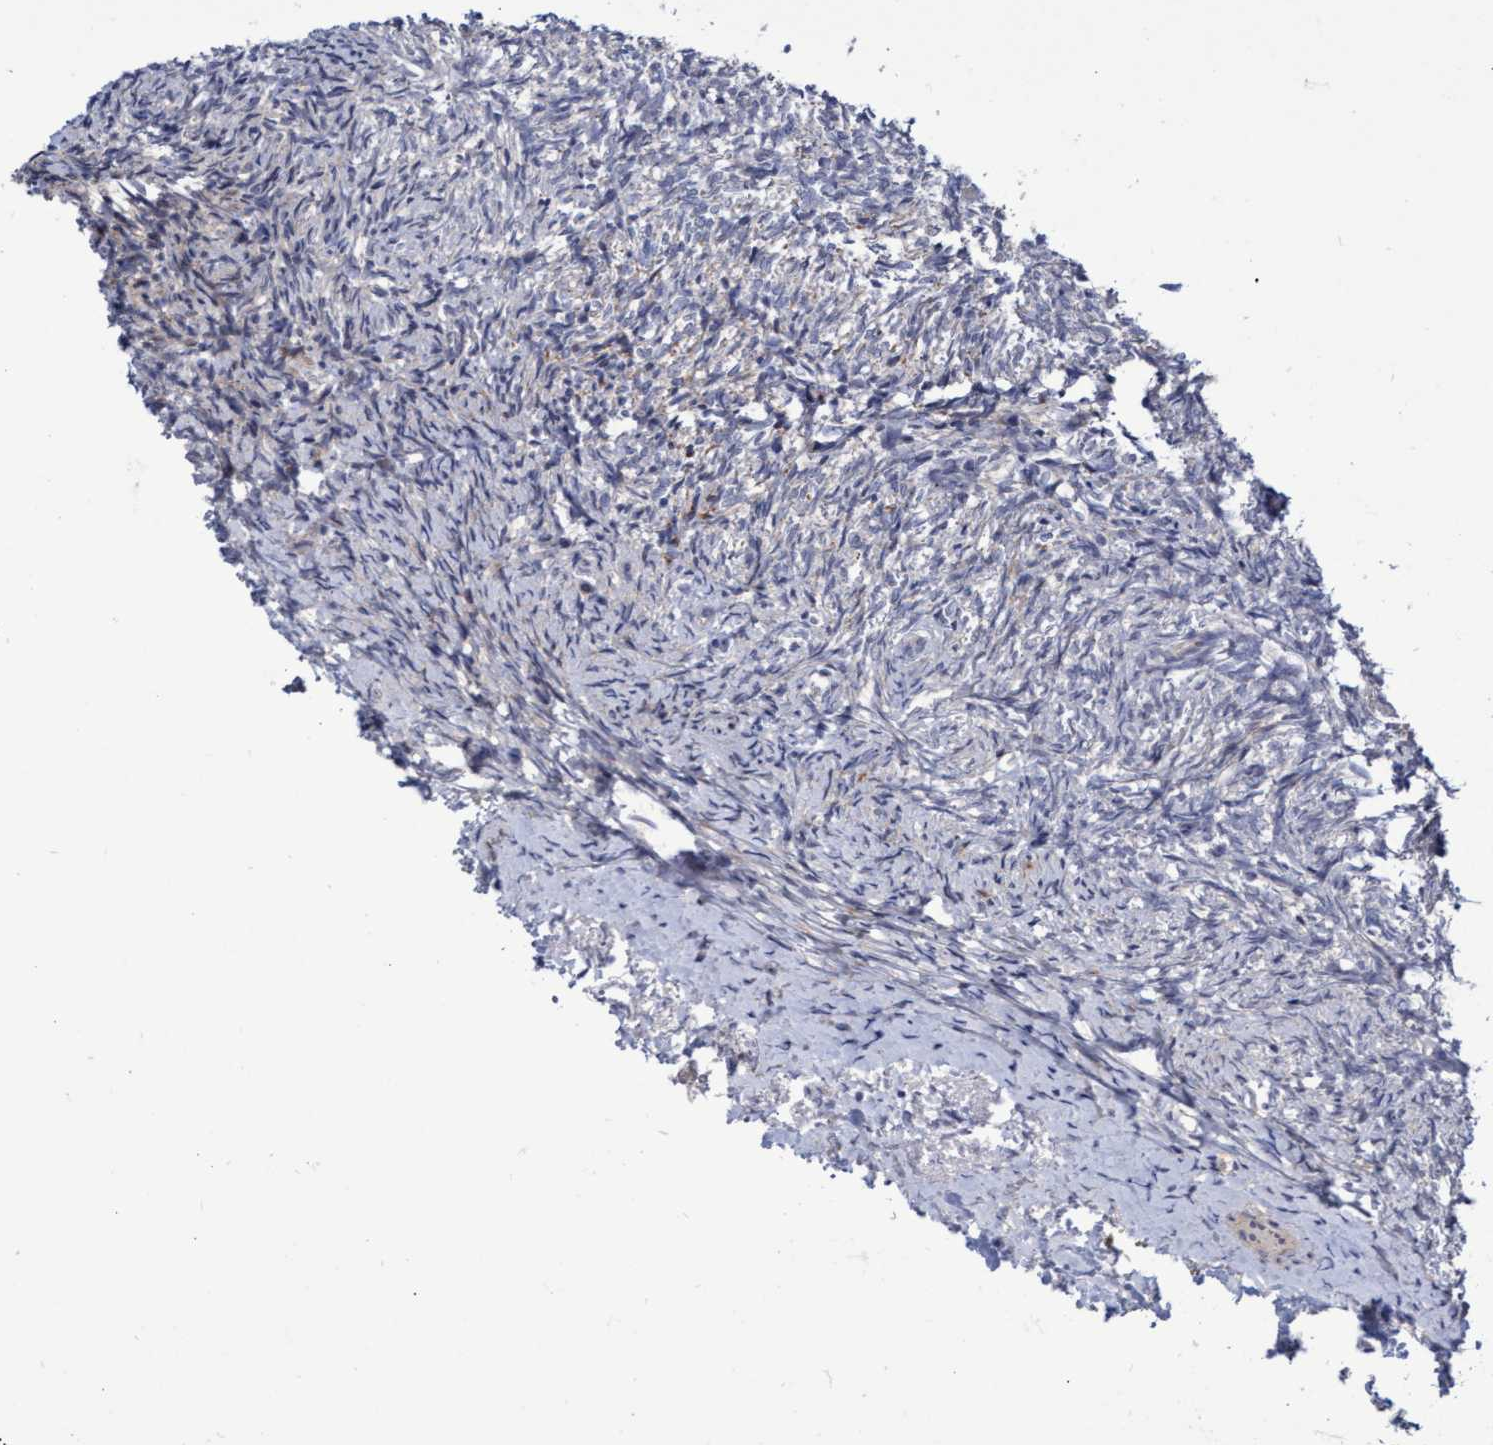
{"staining": {"intensity": "negative", "quantity": "none", "location": "none"}, "tissue": "ovary", "cell_type": "Ovarian stroma cells", "image_type": "normal", "snomed": [{"axis": "morphology", "description": "Normal tissue, NOS"}, {"axis": "topography", "description": "Ovary"}], "caption": "Immunohistochemistry (IHC) histopathology image of unremarkable human ovary stained for a protein (brown), which exhibits no positivity in ovarian stroma cells.", "gene": "ABCF2", "patient": {"sex": "female", "age": 41}}